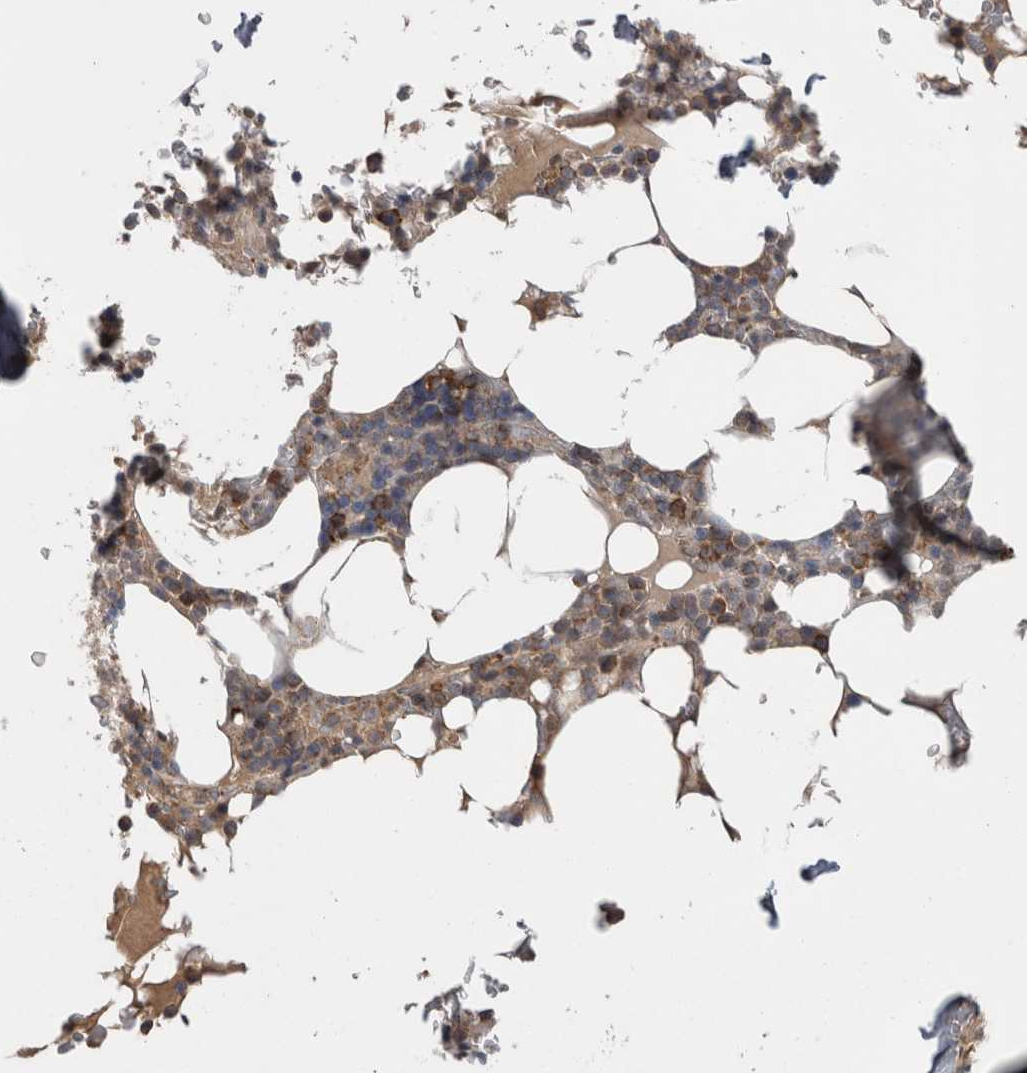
{"staining": {"intensity": "moderate", "quantity": "25%-75%", "location": "cytoplasmic/membranous"}, "tissue": "bone marrow", "cell_type": "Hematopoietic cells", "image_type": "normal", "snomed": [{"axis": "morphology", "description": "Normal tissue, NOS"}, {"axis": "topography", "description": "Bone marrow"}], "caption": "DAB (3,3'-diaminobenzidine) immunohistochemical staining of benign bone marrow demonstrates moderate cytoplasmic/membranous protein positivity in about 25%-75% of hematopoietic cells. (DAB (3,3'-diaminobenzidine) = brown stain, brightfield microscopy at high magnification).", "gene": "DDX6", "patient": {"sex": "male", "age": 58}}